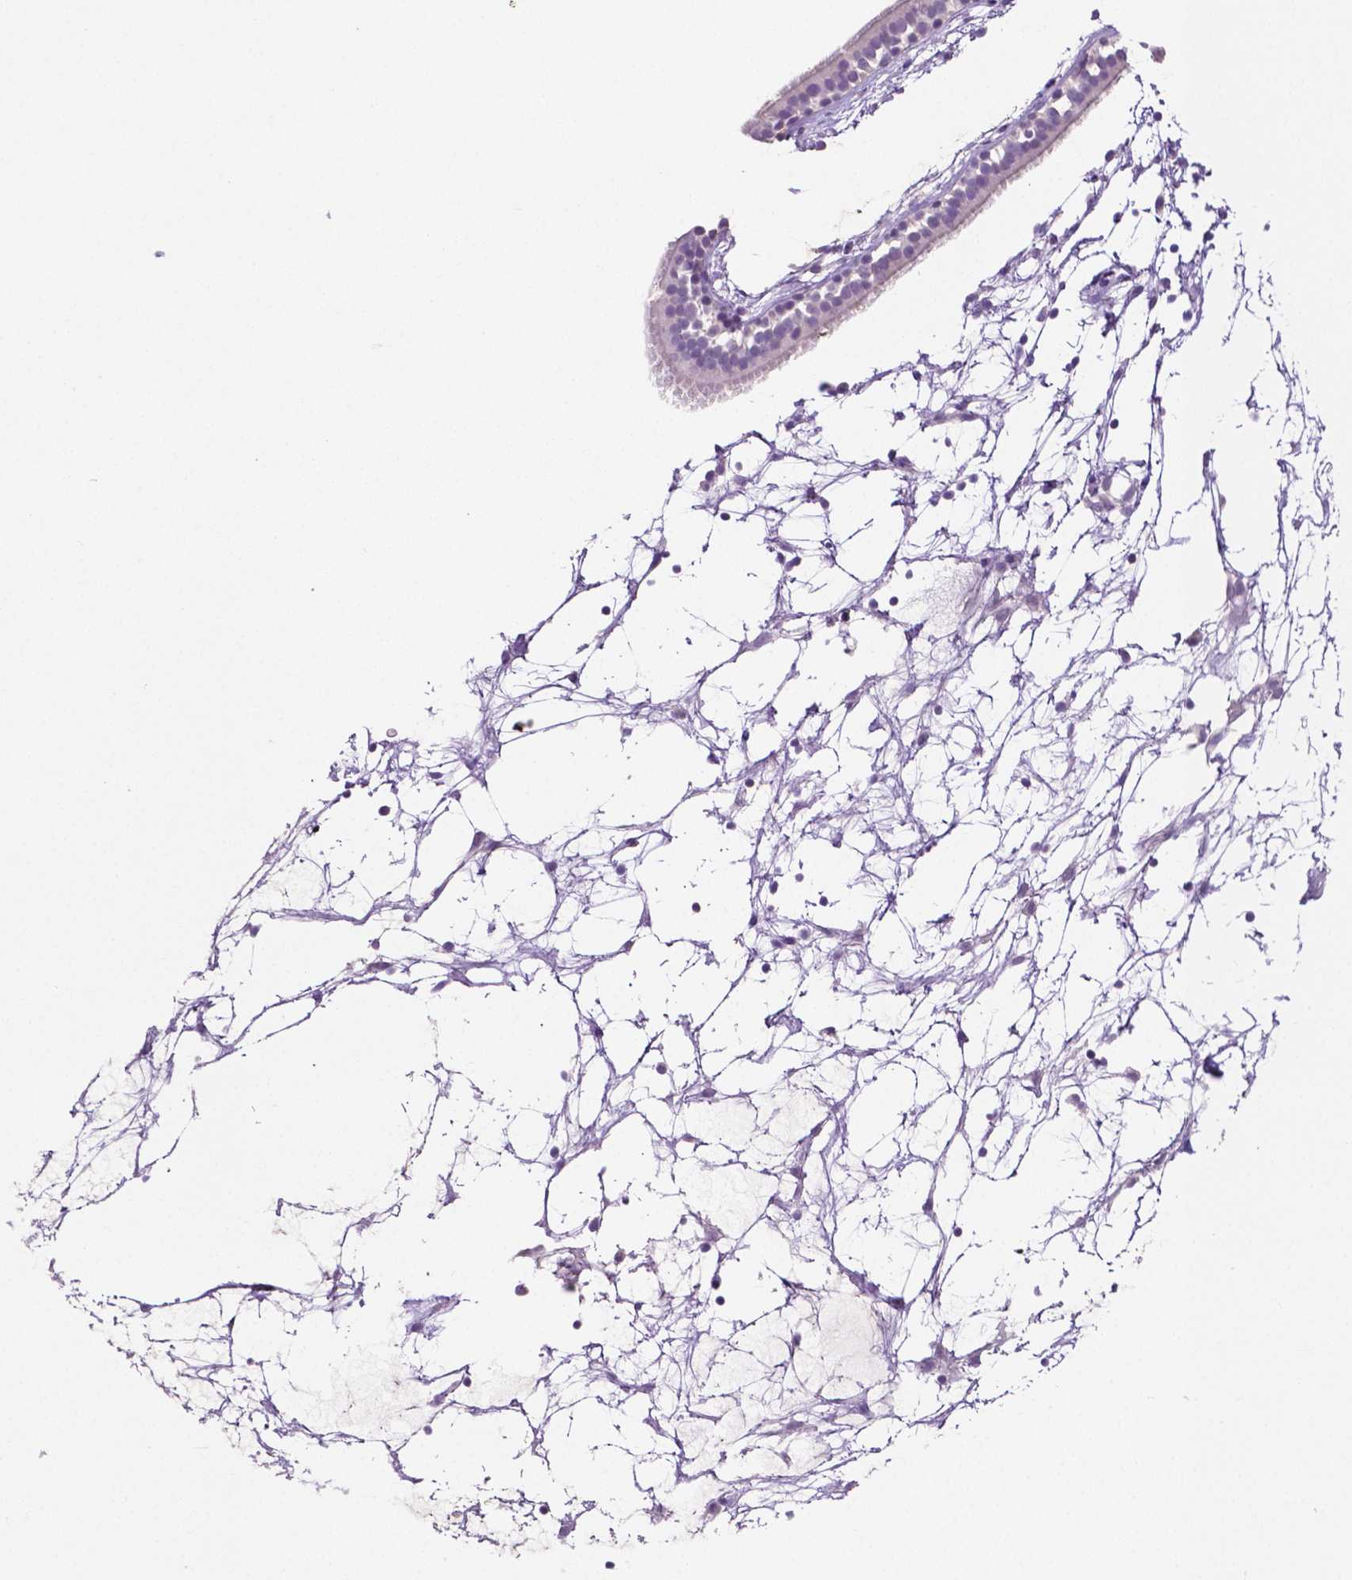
{"staining": {"intensity": "negative", "quantity": "none", "location": "none"}, "tissue": "nasopharynx", "cell_type": "Respiratory epithelial cells", "image_type": "normal", "snomed": [{"axis": "morphology", "description": "Normal tissue, NOS"}, {"axis": "topography", "description": "Nasopharynx"}], "caption": "IHC histopathology image of unremarkable nasopharynx stained for a protein (brown), which displays no expression in respiratory epithelial cells.", "gene": "MMP9", "patient": {"sex": "male", "age": 68}}